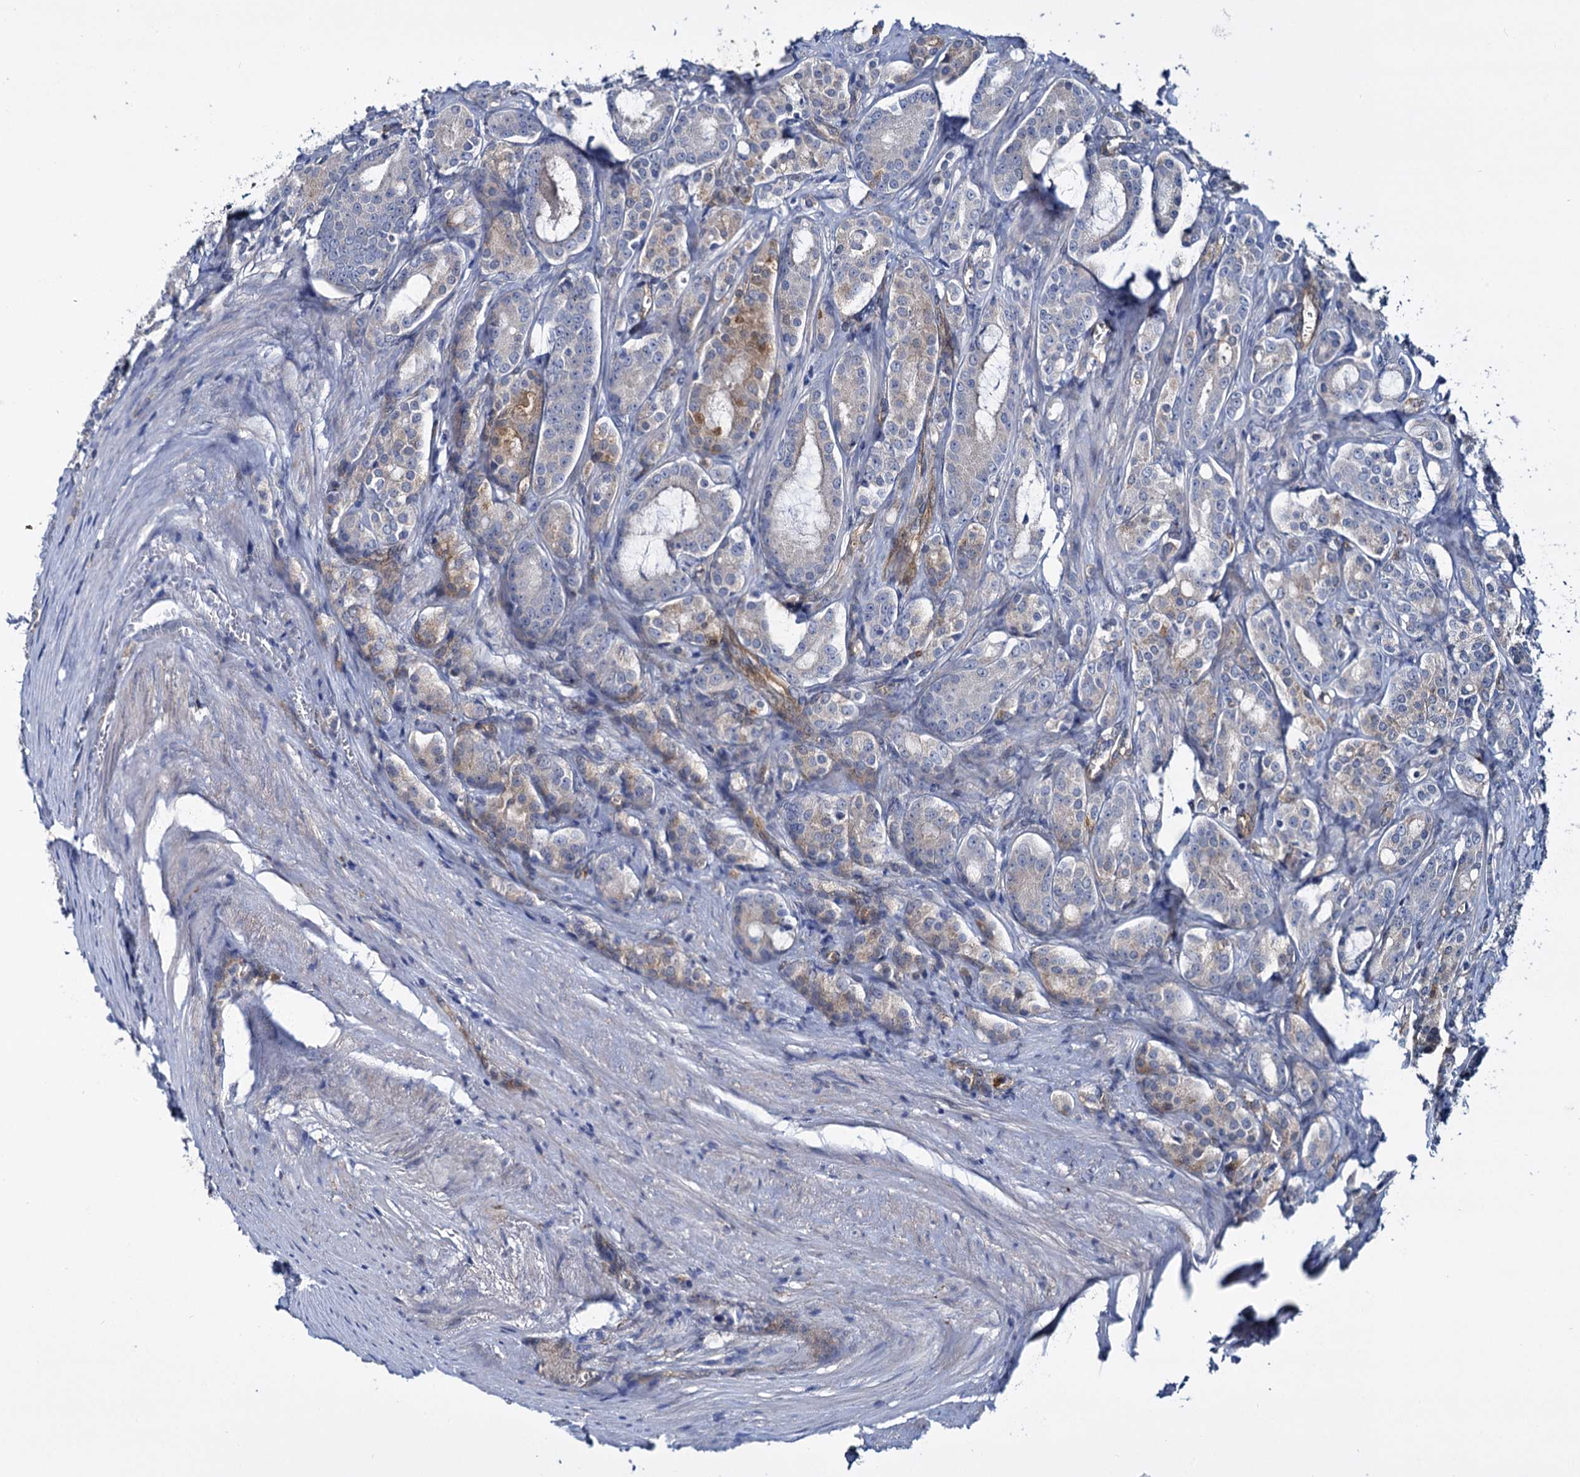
{"staining": {"intensity": "moderate", "quantity": "<25%", "location": "cytoplasmic/membranous"}, "tissue": "prostate cancer", "cell_type": "Tumor cells", "image_type": "cancer", "snomed": [{"axis": "morphology", "description": "Adenocarcinoma, High grade"}, {"axis": "topography", "description": "Prostate"}], "caption": "Immunohistochemistry of prostate cancer demonstrates low levels of moderate cytoplasmic/membranous expression in about <25% of tumor cells.", "gene": "STXBP1", "patient": {"sex": "male", "age": 72}}